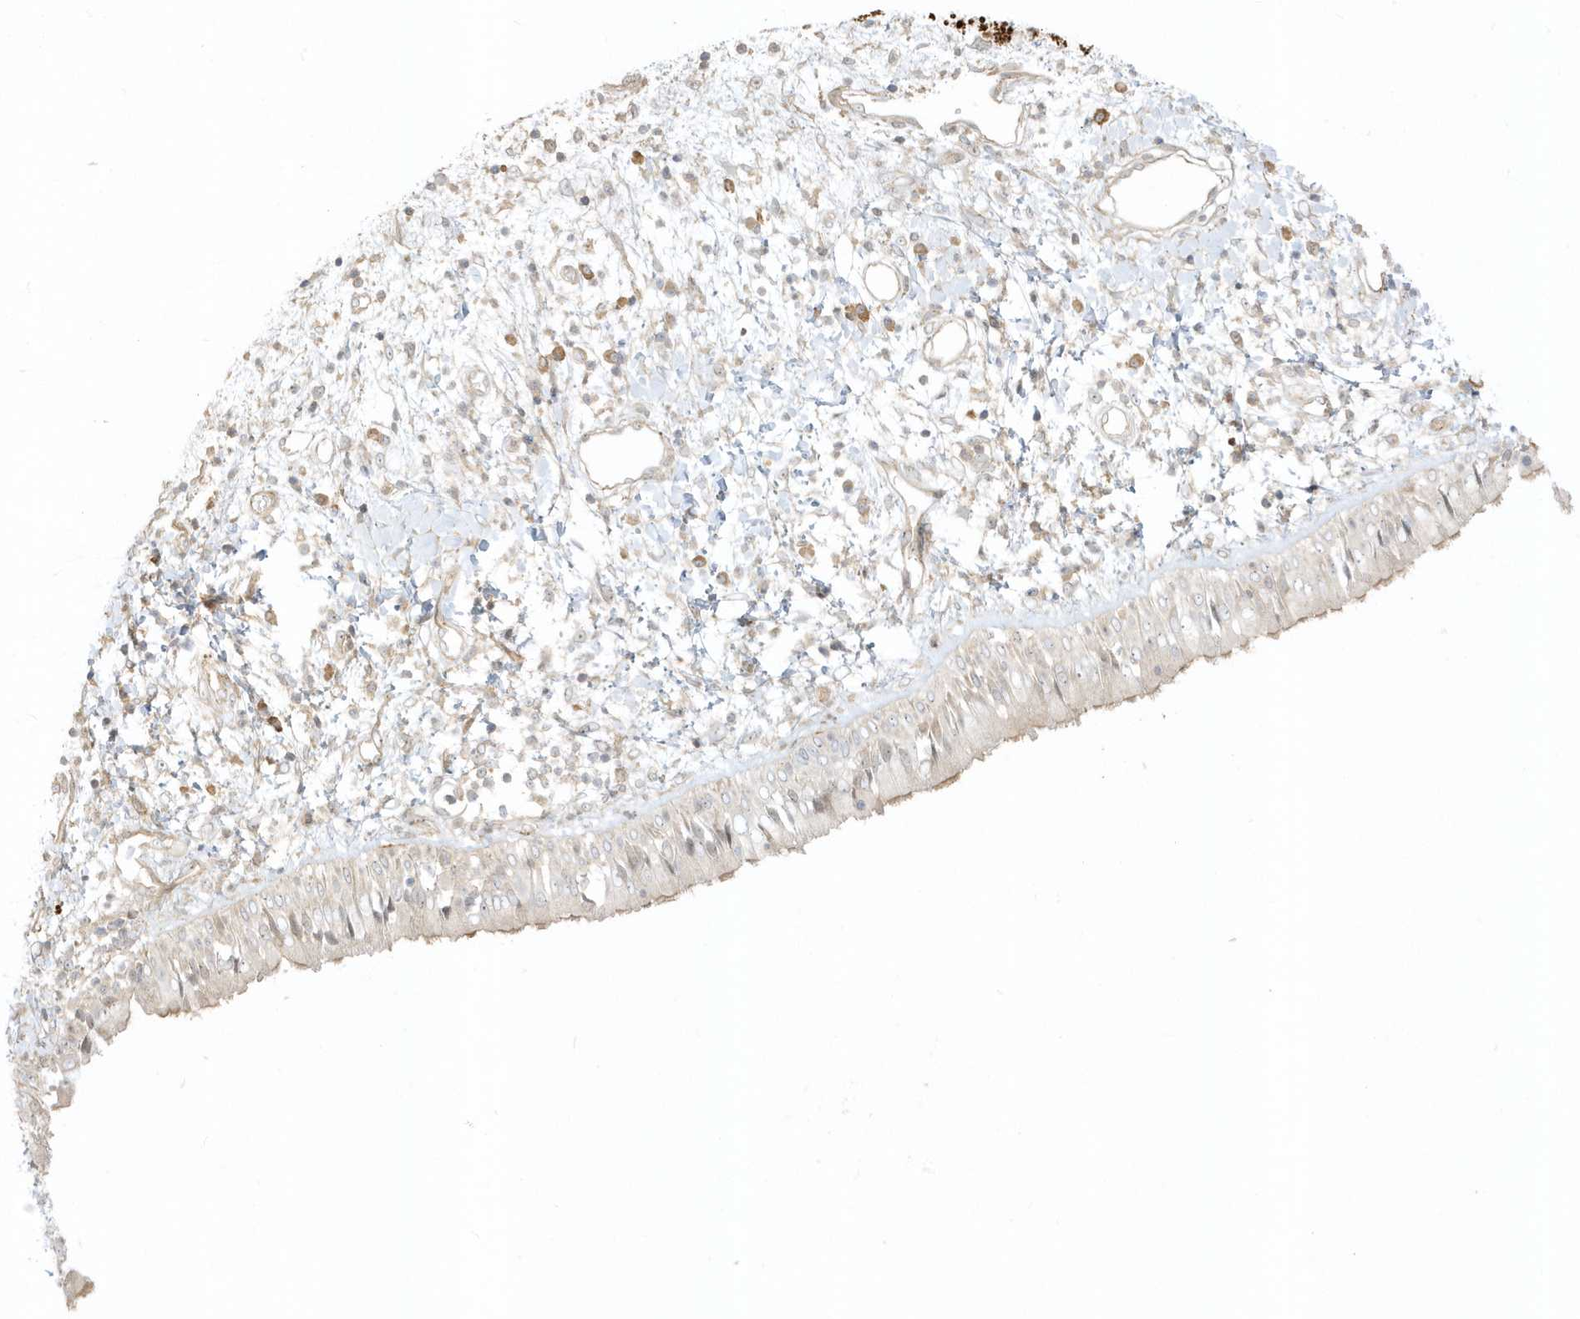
{"staining": {"intensity": "weak", "quantity": "25%-75%", "location": "cytoplasmic/membranous"}, "tissue": "nasopharynx", "cell_type": "Respiratory epithelial cells", "image_type": "normal", "snomed": [{"axis": "morphology", "description": "Normal tissue, NOS"}, {"axis": "topography", "description": "Nasopharynx"}], "caption": "A brown stain shows weak cytoplasmic/membranous expression of a protein in respiratory epithelial cells of unremarkable nasopharynx. Immunohistochemistry (ihc) stains the protein in brown and the nuclei are stained blue.", "gene": "ZBTB8A", "patient": {"sex": "male", "age": 22}}